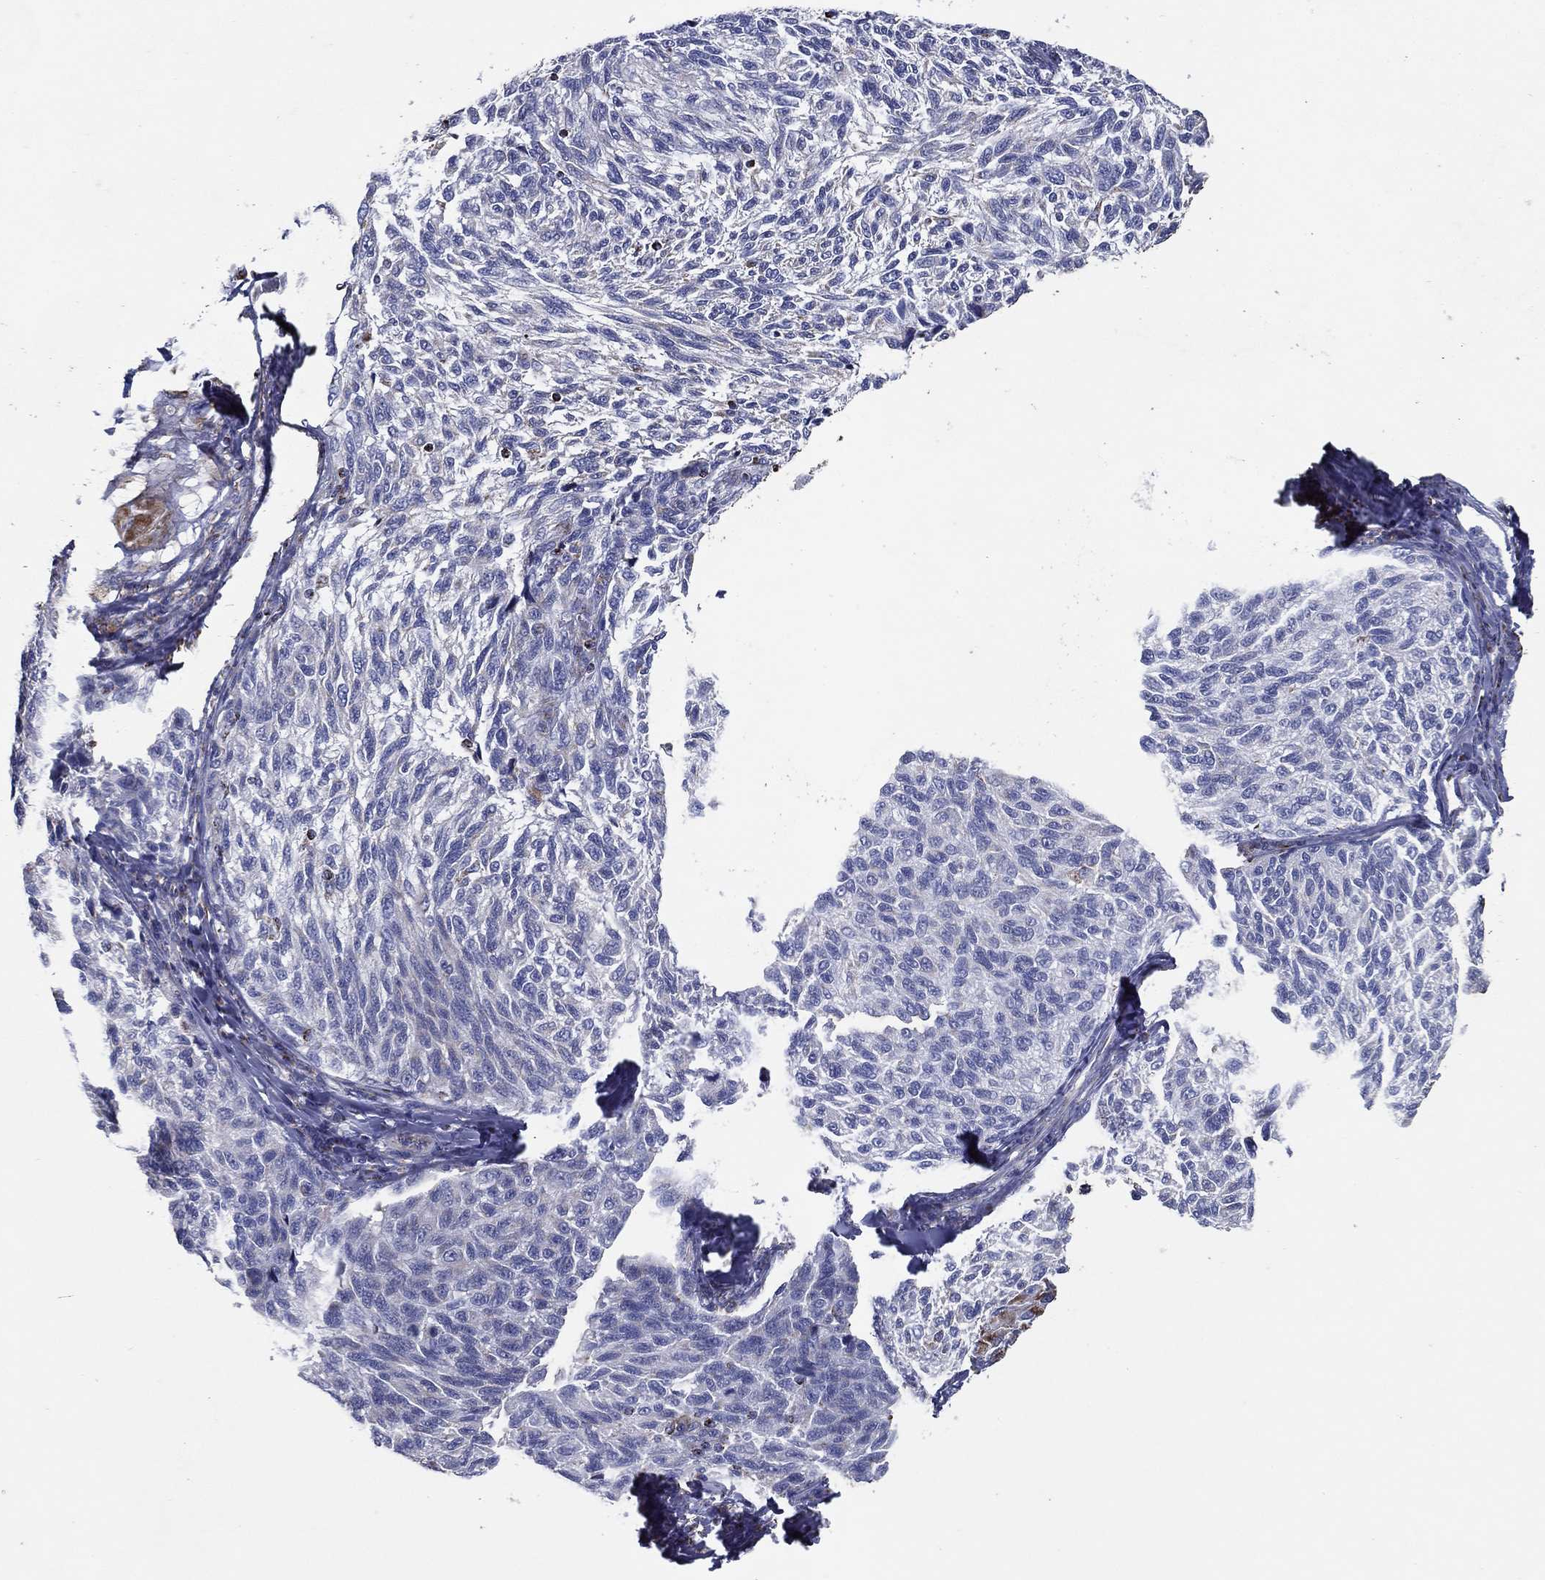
{"staining": {"intensity": "moderate", "quantity": "<25%", "location": "cytoplasmic/membranous"}, "tissue": "melanoma", "cell_type": "Tumor cells", "image_type": "cancer", "snomed": [{"axis": "morphology", "description": "Malignant melanoma, NOS"}, {"axis": "topography", "description": "Skin"}], "caption": "Protein expression by IHC reveals moderate cytoplasmic/membranous staining in about <25% of tumor cells in melanoma. (DAB (3,3'-diaminobenzidine) = brown stain, brightfield microscopy at high magnification).", "gene": "SFXN1", "patient": {"sex": "female", "age": 73}}